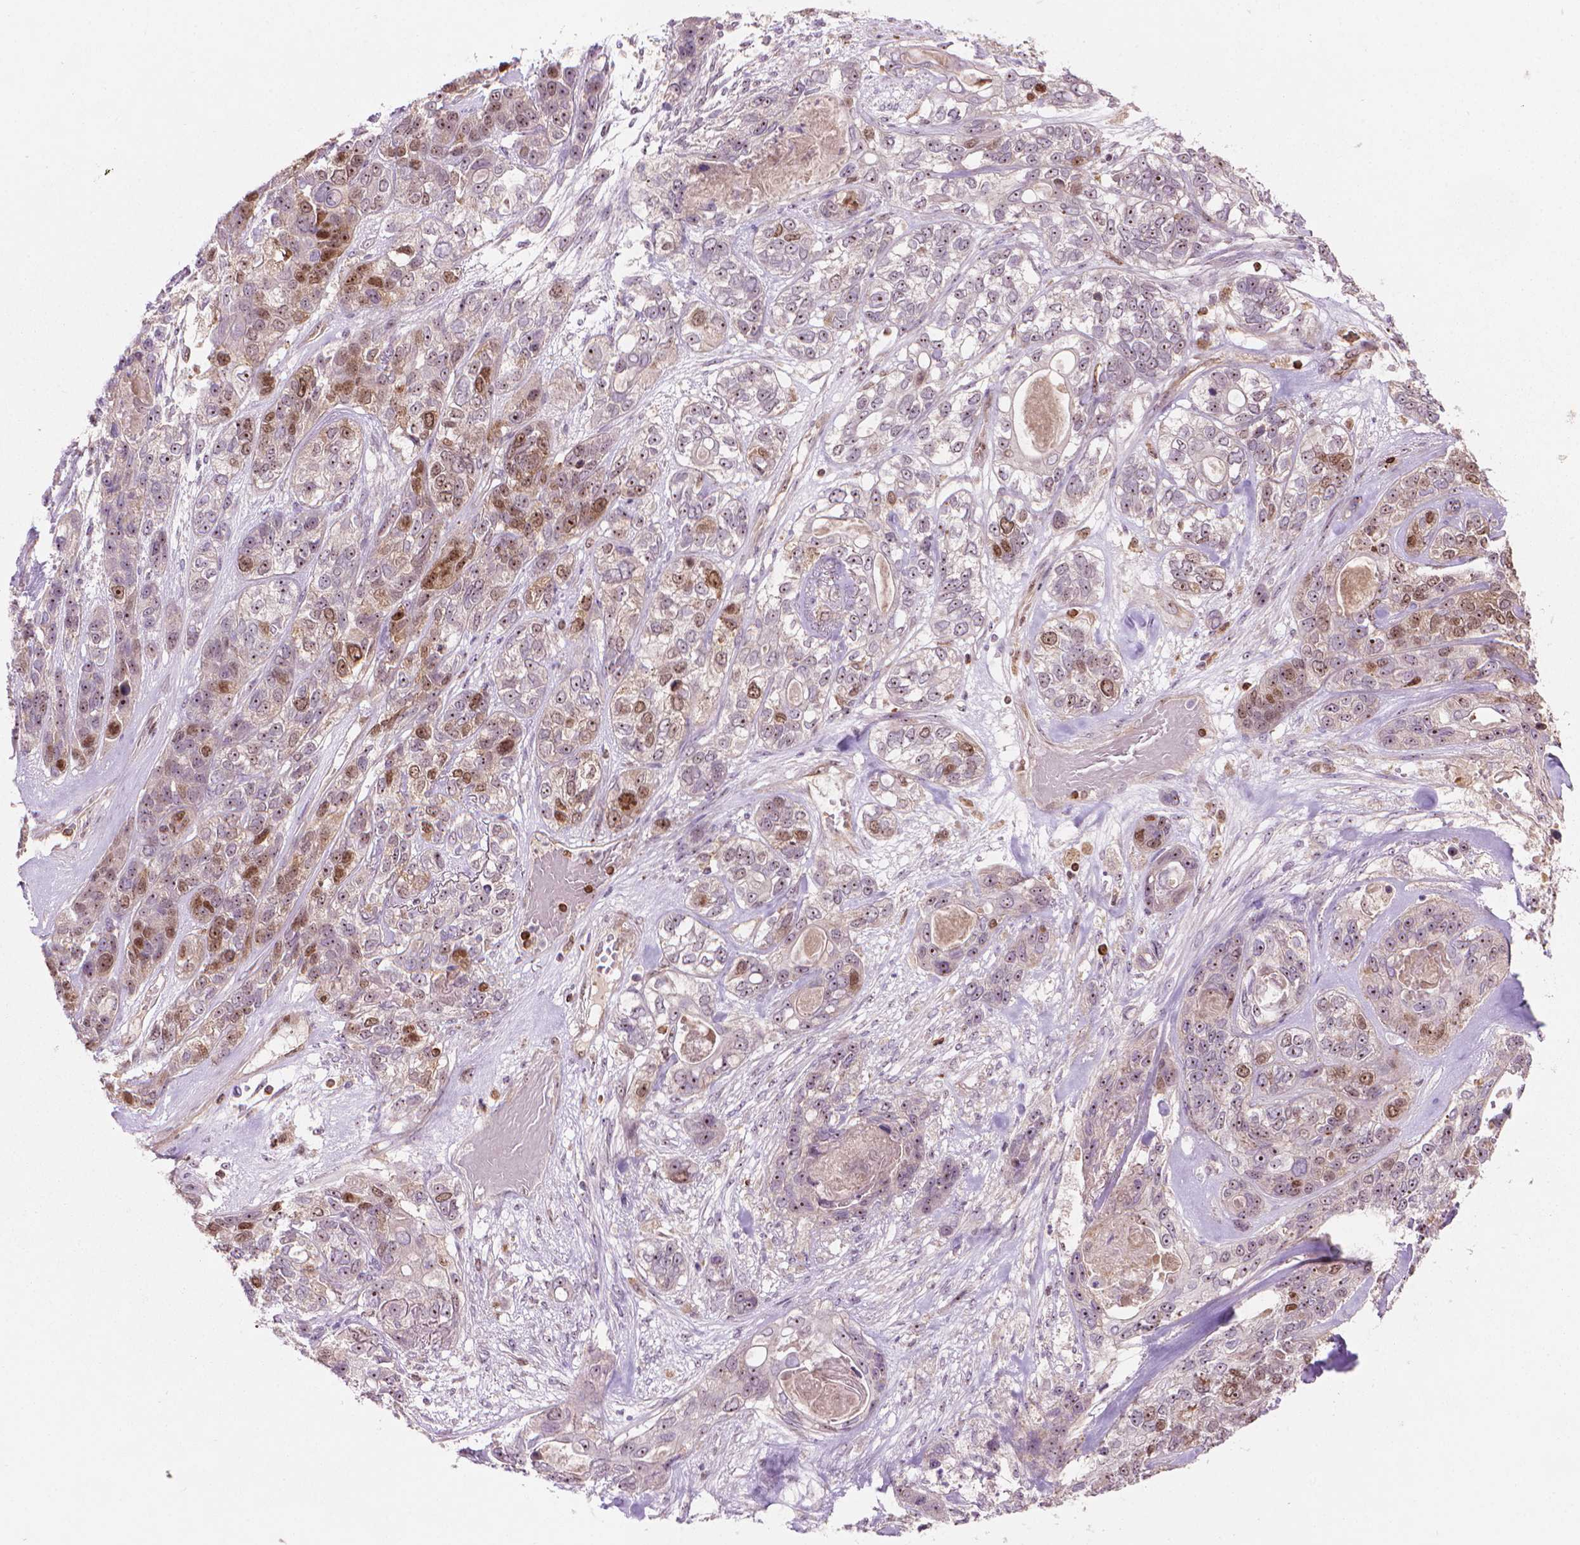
{"staining": {"intensity": "moderate", "quantity": "25%-75%", "location": "nuclear"}, "tissue": "lung cancer", "cell_type": "Tumor cells", "image_type": "cancer", "snomed": [{"axis": "morphology", "description": "Squamous cell carcinoma, NOS"}, {"axis": "topography", "description": "Lung"}], "caption": "Lung squamous cell carcinoma tissue reveals moderate nuclear expression in approximately 25%-75% of tumor cells, visualized by immunohistochemistry. (Stains: DAB (3,3'-diaminobenzidine) in brown, nuclei in blue, Microscopy: brightfield microscopy at high magnification).", "gene": "SMC2", "patient": {"sex": "female", "age": 70}}